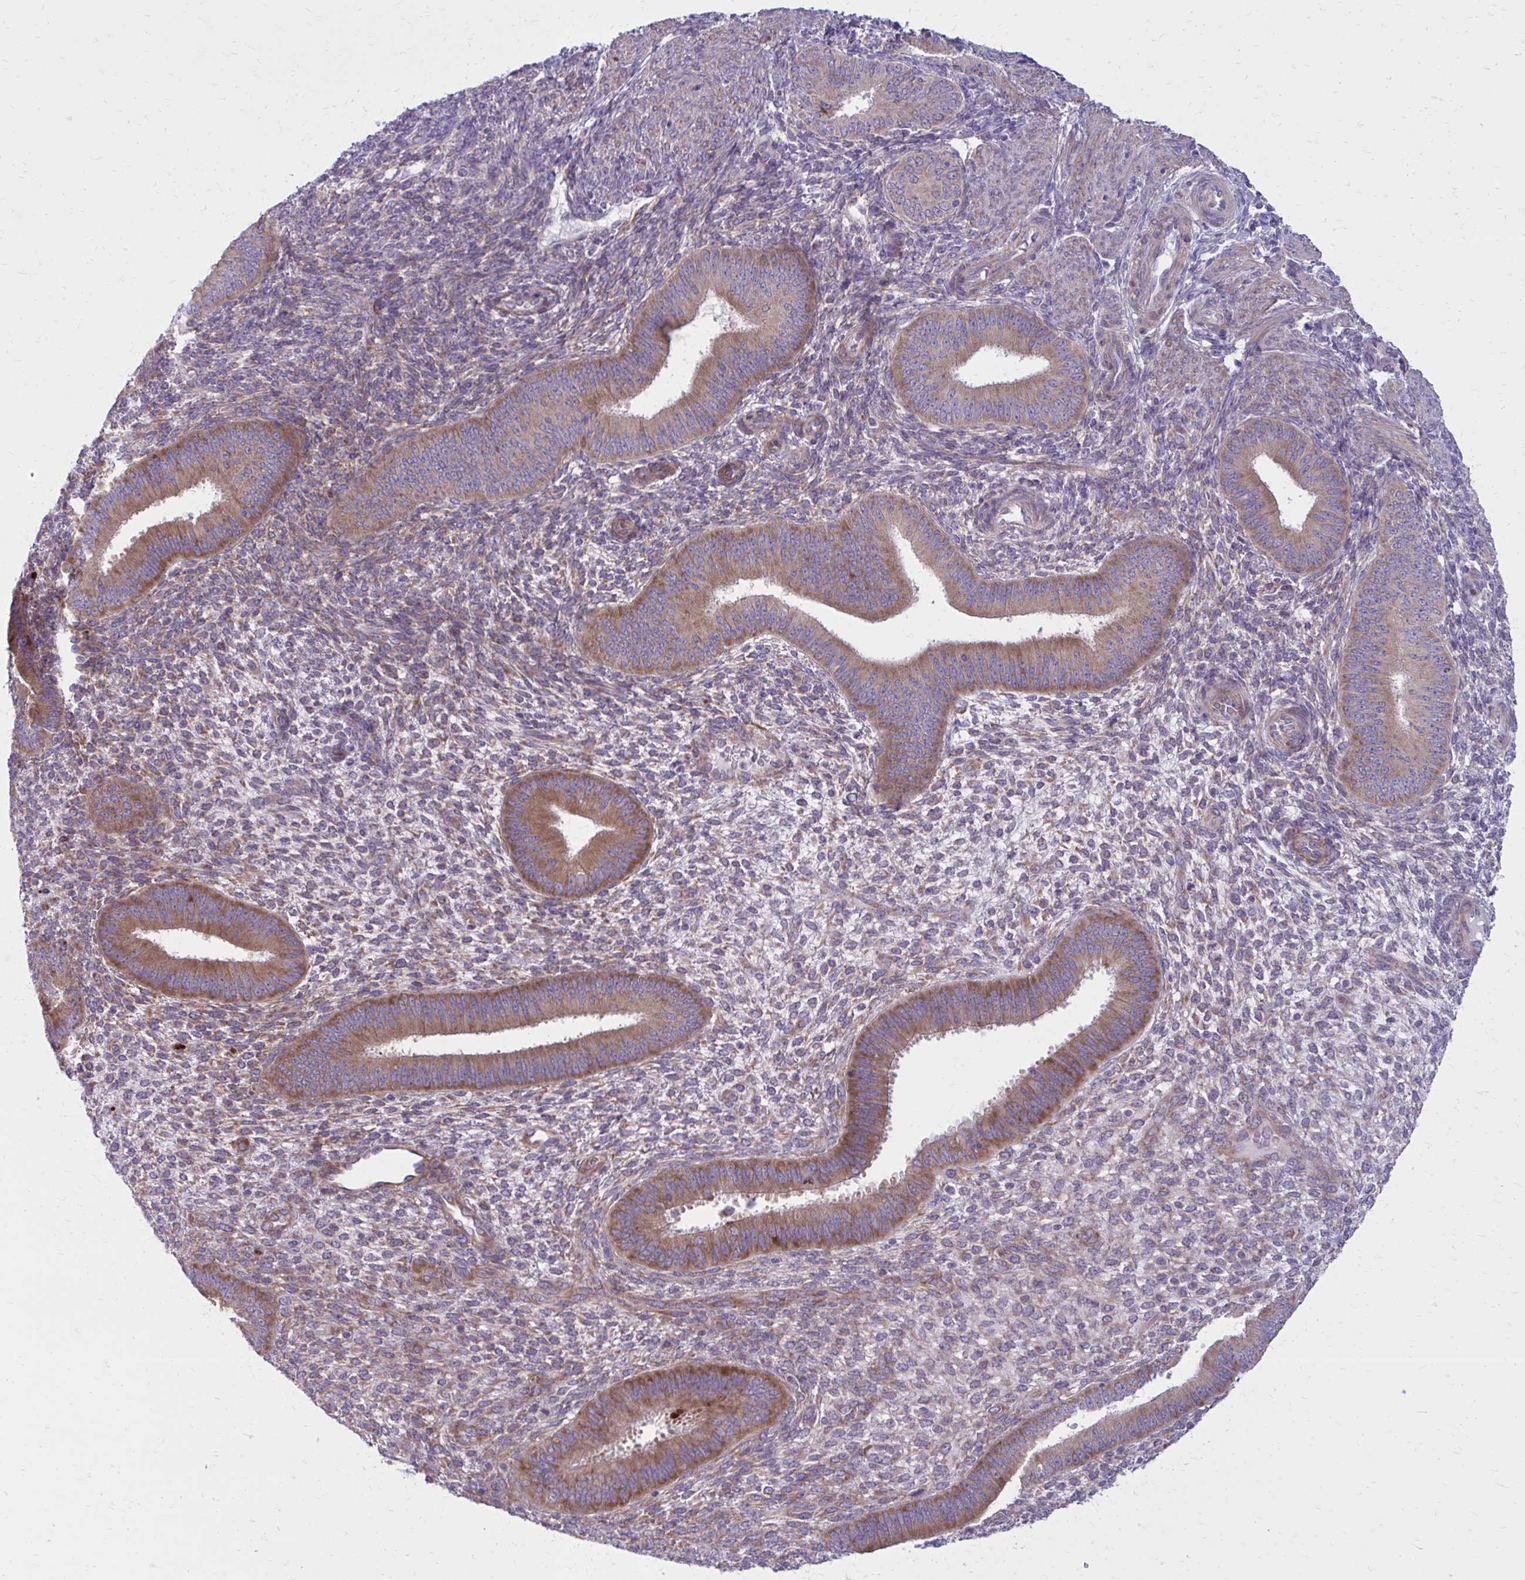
{"staining": {"intensity": "weak", "quantity": "25%-75%", "location": "cytoplasmic/membranous"}, "tissue": "endometrium", "cell_type": "Cells in endometrial stroma", "image_type": "normal", "snomed": [{"axis": "morphology", "description": "Normal tissue, NOS"}, {"axis": "topography", "description": "Endometrium"}], "caption": "Protein staining of normal endometrium shows weak cytoplasmic/membranous staining in about 25%-75% of cells in endometrial stroma. Nuclei are stained in blue.", "gene": "GIGYF2", "patient": {"sex": "female", "age": 39}}